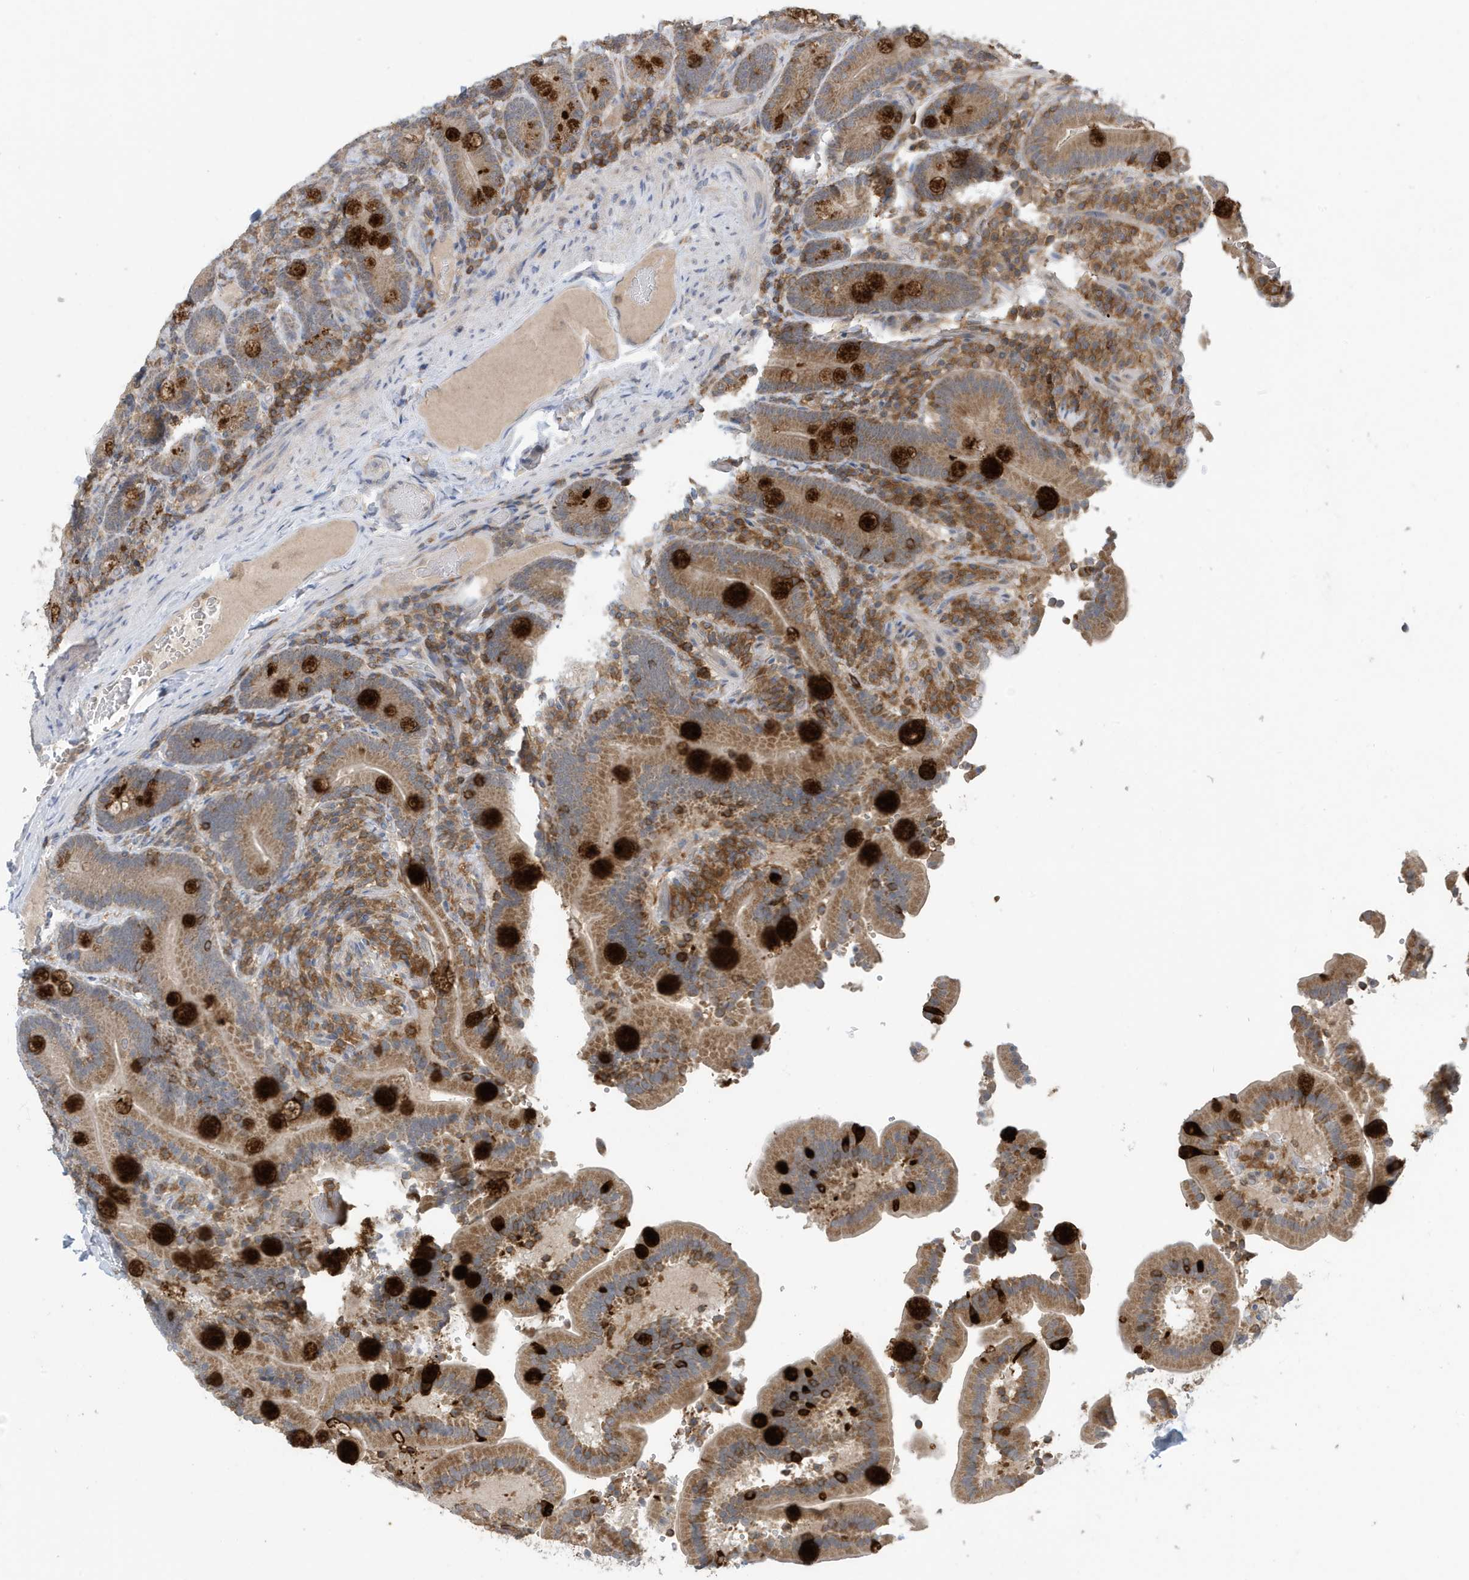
{"staining": {"intensity": "strong", "quantity": "25%-75%", "location": "cytoplasmic/membranous"}, "tissue": "duodenum", "cell_type": "Glandular cells", "image_type": "normal", "snomed": [{"axis": "morphology", "description": "Normal tissue, NOS"}, {"axis": "topography", "description": "Duodenum"}], "caption": "A histopathology image of duodenum stained for a protein reveals strong cytoplasmic/membranous brown staining in glandular cells. (IHC, brightfield microscopy, high magnification).", "gene": "NSUN3", "patient": {"sex": "female", "age": 62}}